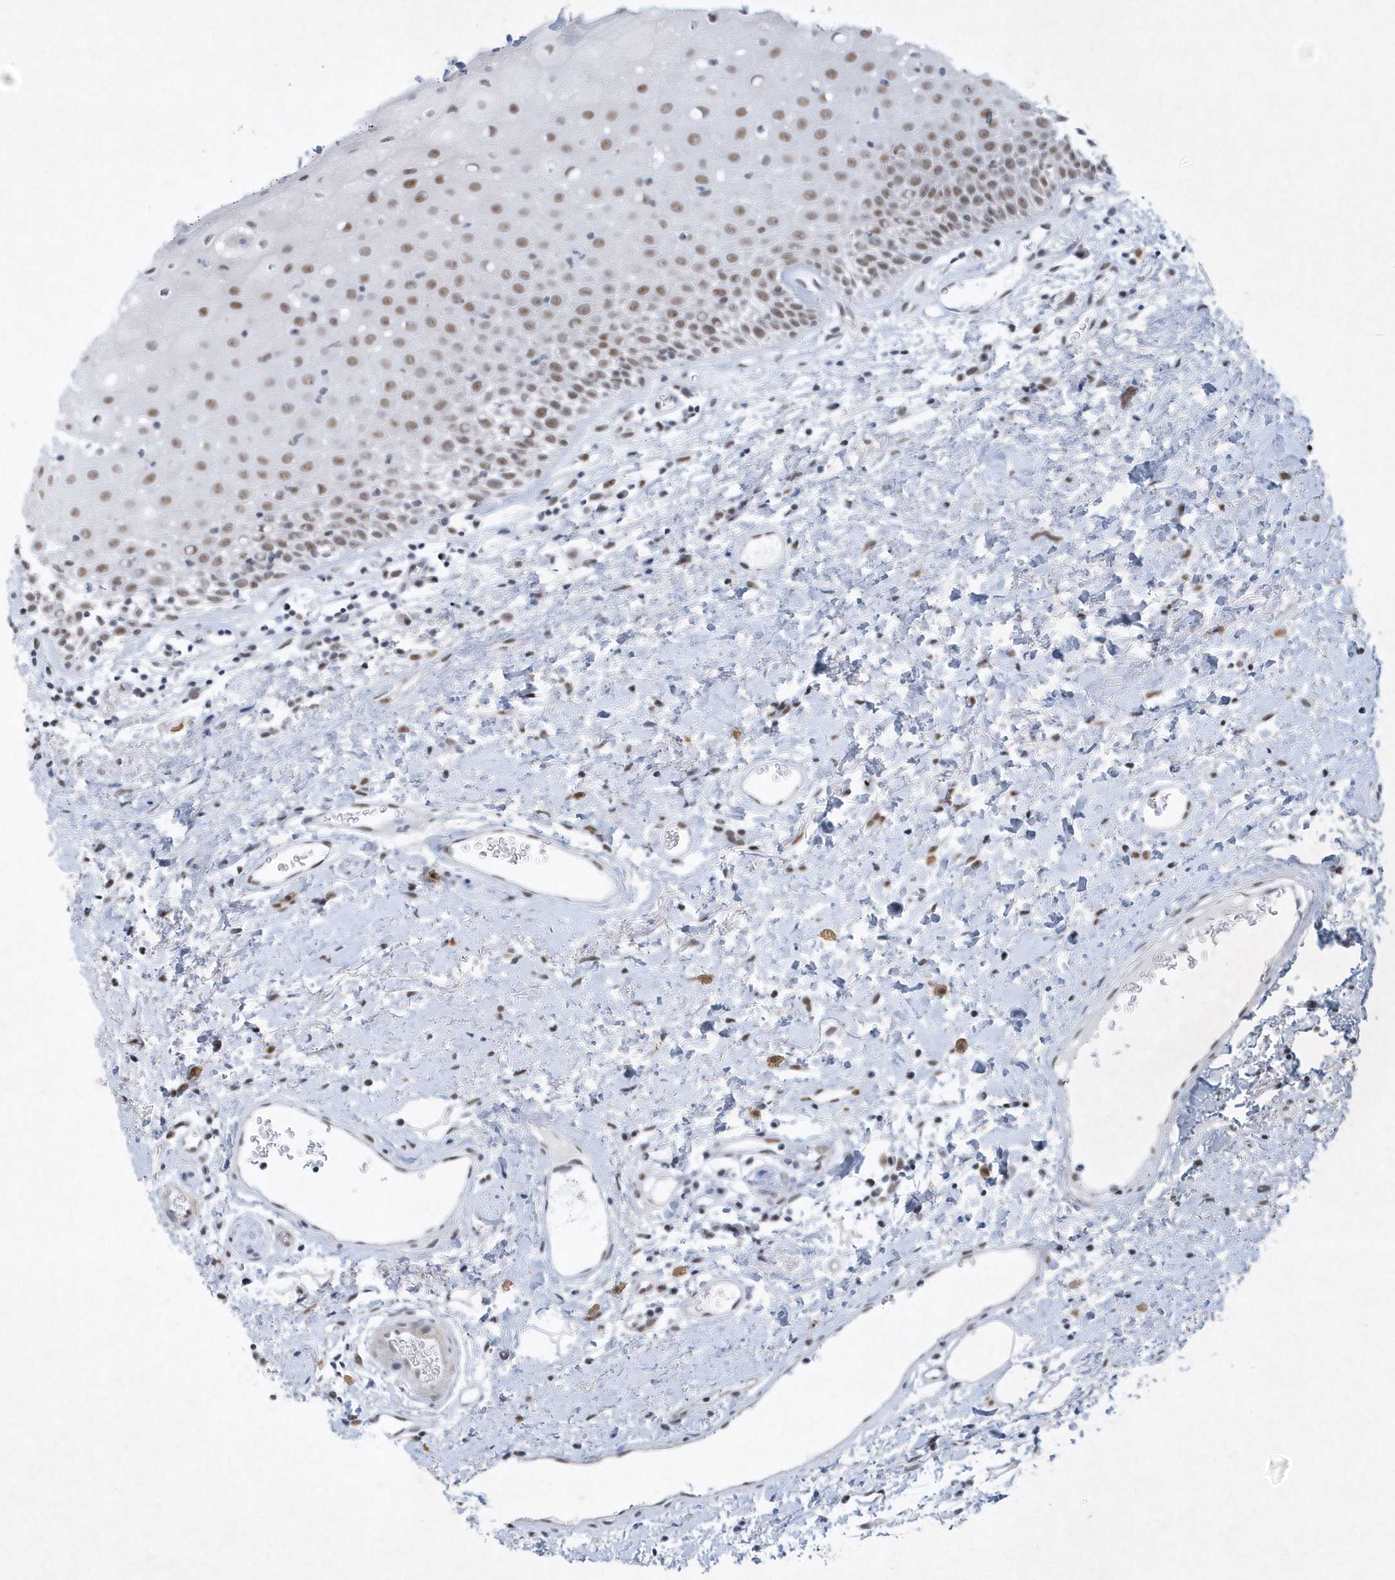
{"staining": {"intensity": "moderate", "quantity": "25%-75%", "location": "nuclear"}, "tissue": "oral mucosa", "cell_type": "Squamous epithelial cells", "image_type": "normal", "snomed": [{"axis": "morphology", "description": "Normal tissue, NOS"}, {"axis": "topography", "description": "Oral tissue"}], "caption": "The immunohistochemical stain highlights moderate nuclear positivity in squamous epithelial cells of unremarkable oral mucosa.", "gene": "DCLRE1A", "patient": {"sex": "male", "age": 74}}